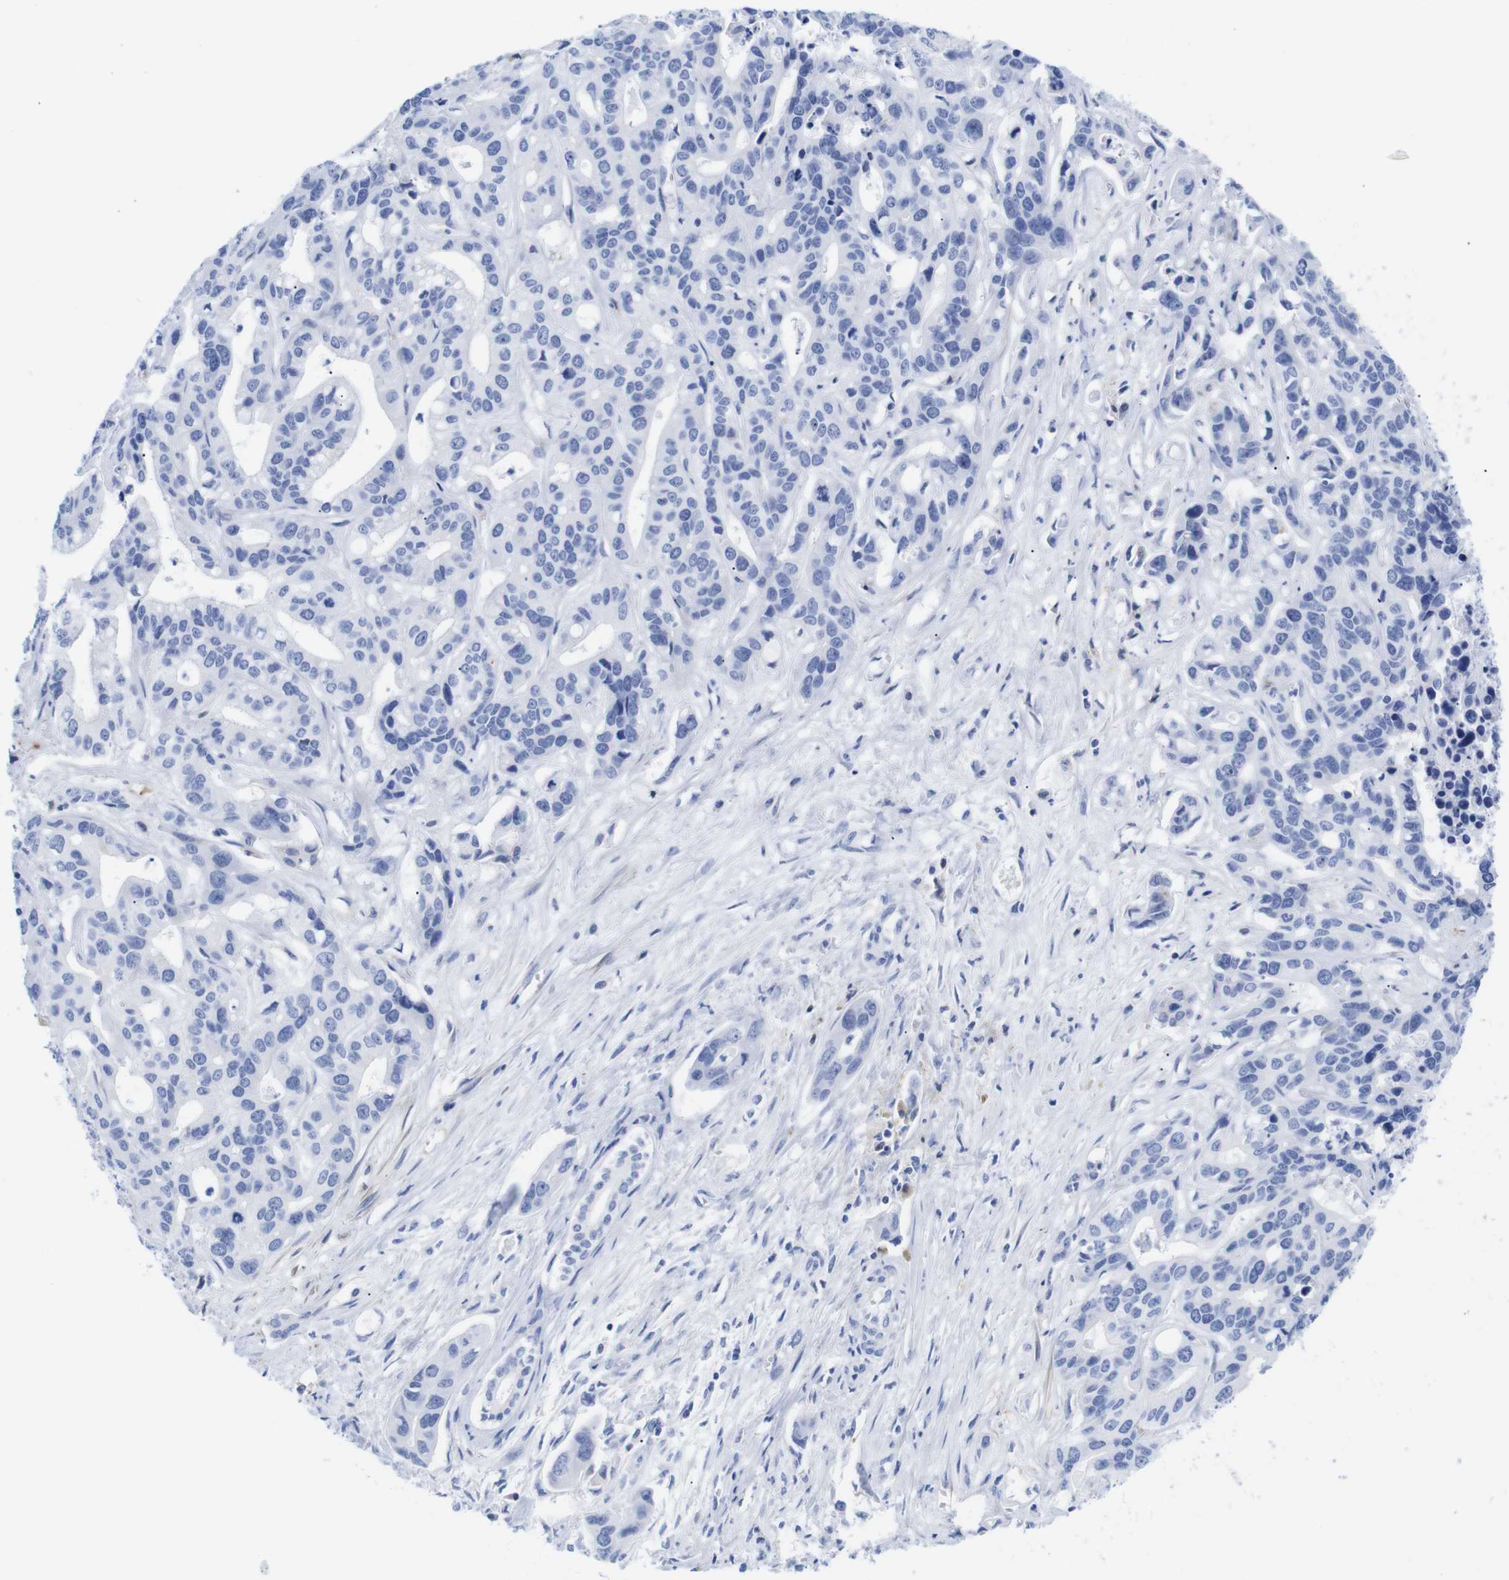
{"staining": {"intensity": "negative", "quantity": "none", "location": "none"}, "tissue": "liver cancer", "cell_type": "Tumor cells", "image_type": "cancer", "snomed": [{"axis": "morphology", "description": "Cholangiocarcinoma"}, {"axis": "topography", "description": "Liver"}], "caption": "A high-resolution micrograph shows immunohistochemistry (IHC) staining of liver cancer (cholangiocarcinoma), which exhibits no significant expression in tumor cells.", "gene": "LRRC55", "patient": {"sex": "female", "age": 65}}